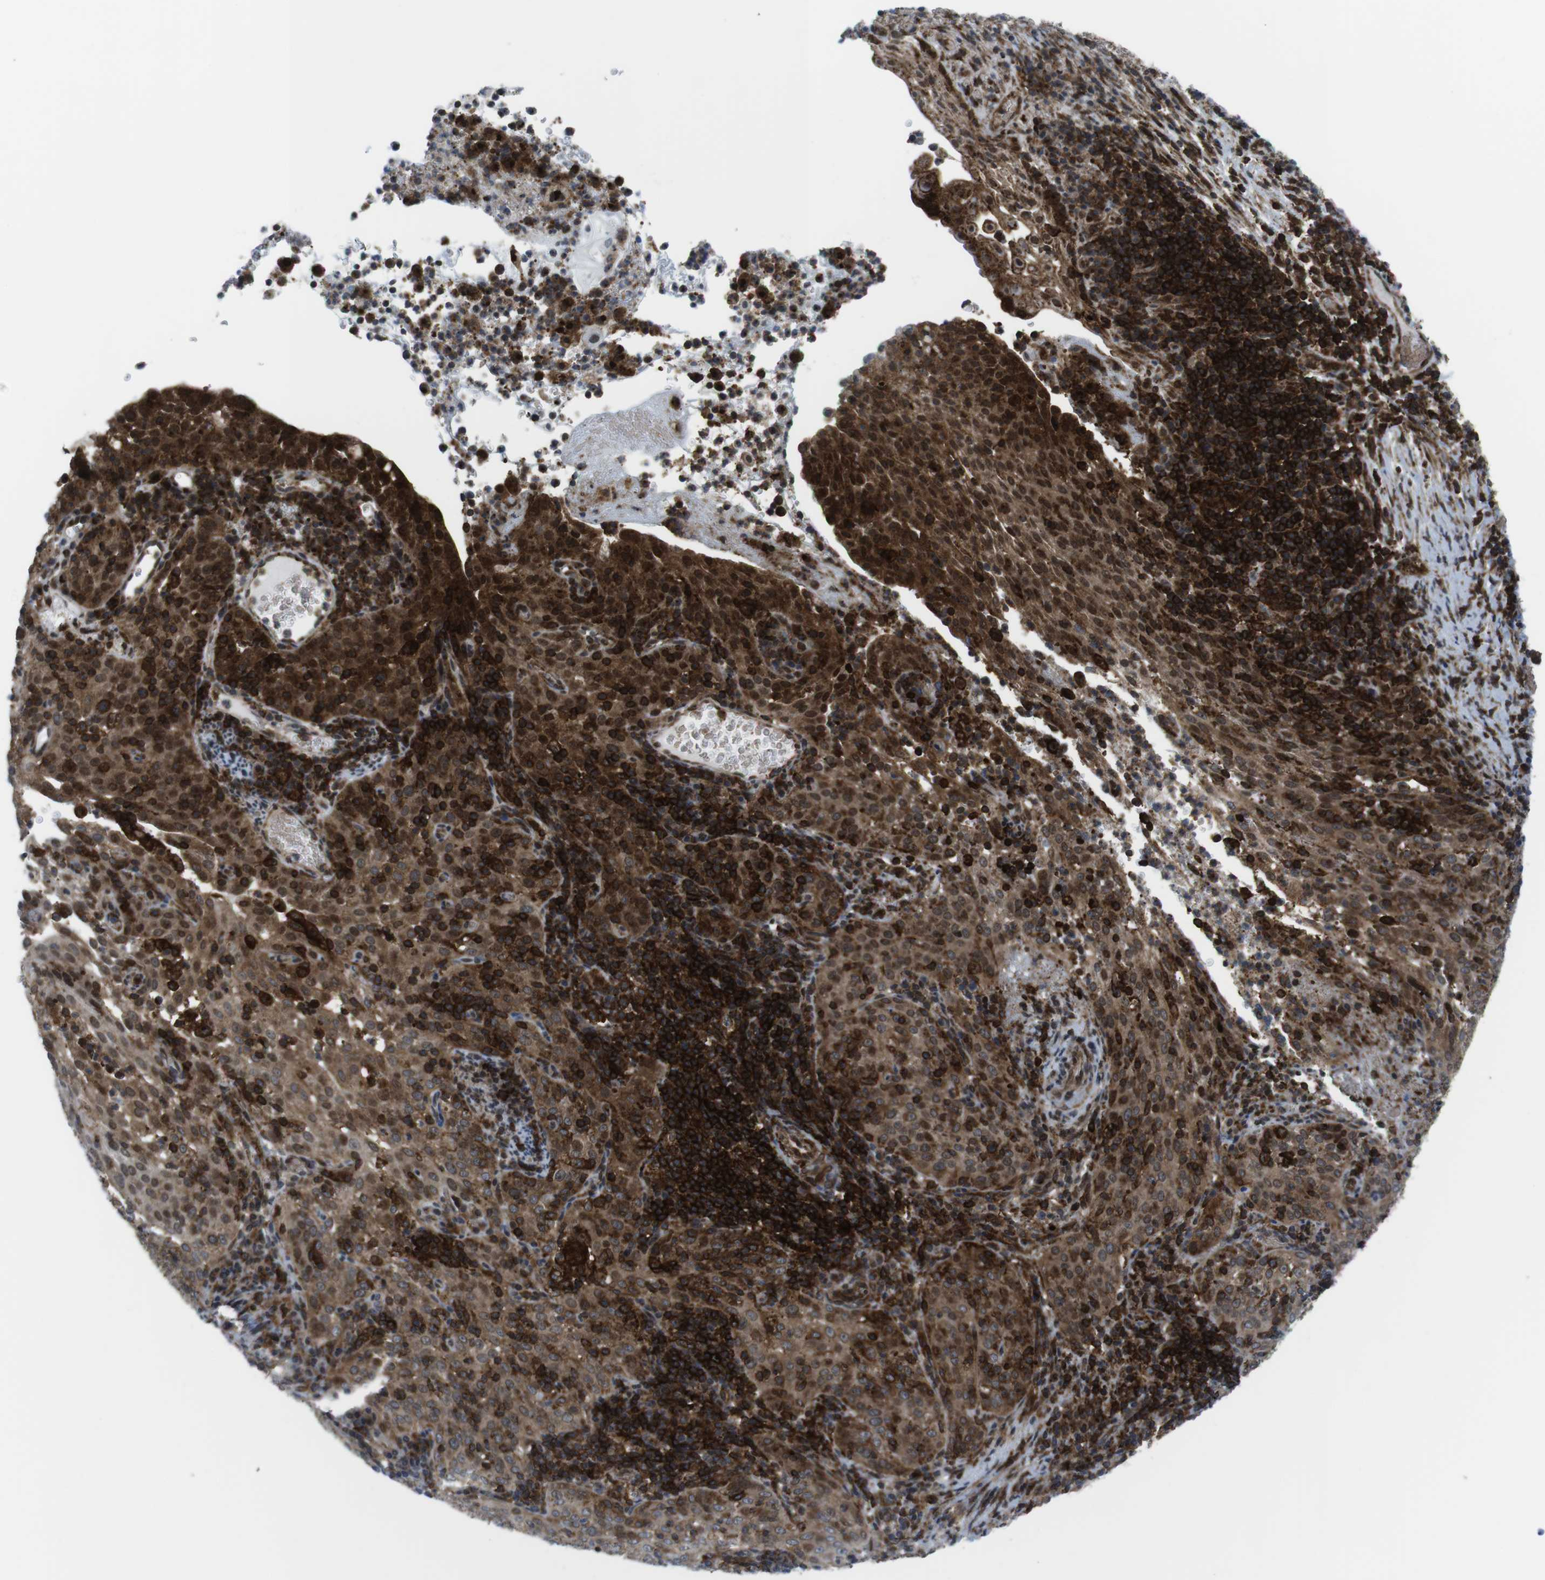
{"staining": {"intensity": "strong", "quantity": ">75%", "location": "cytoplasmic/membranous"}, "tissue": "cervical cancer", "cell_type": "Tumor cells", "image_type": "cancer", "snomed": [{"axis": "morphology", "description": "Squamous cell carcinoma, NOS"}, {"axis": "topography", "description": "Cervix"}], "caption": "Protein expression by immunohistochemistry (IHC) exhibits strong cytoplasmic/membranous positivity in about >75% of tumor cells in cervical squamous cell carcinoma.", "gene": "CUL7", "patient": {"sex": "female", "age": 51}}